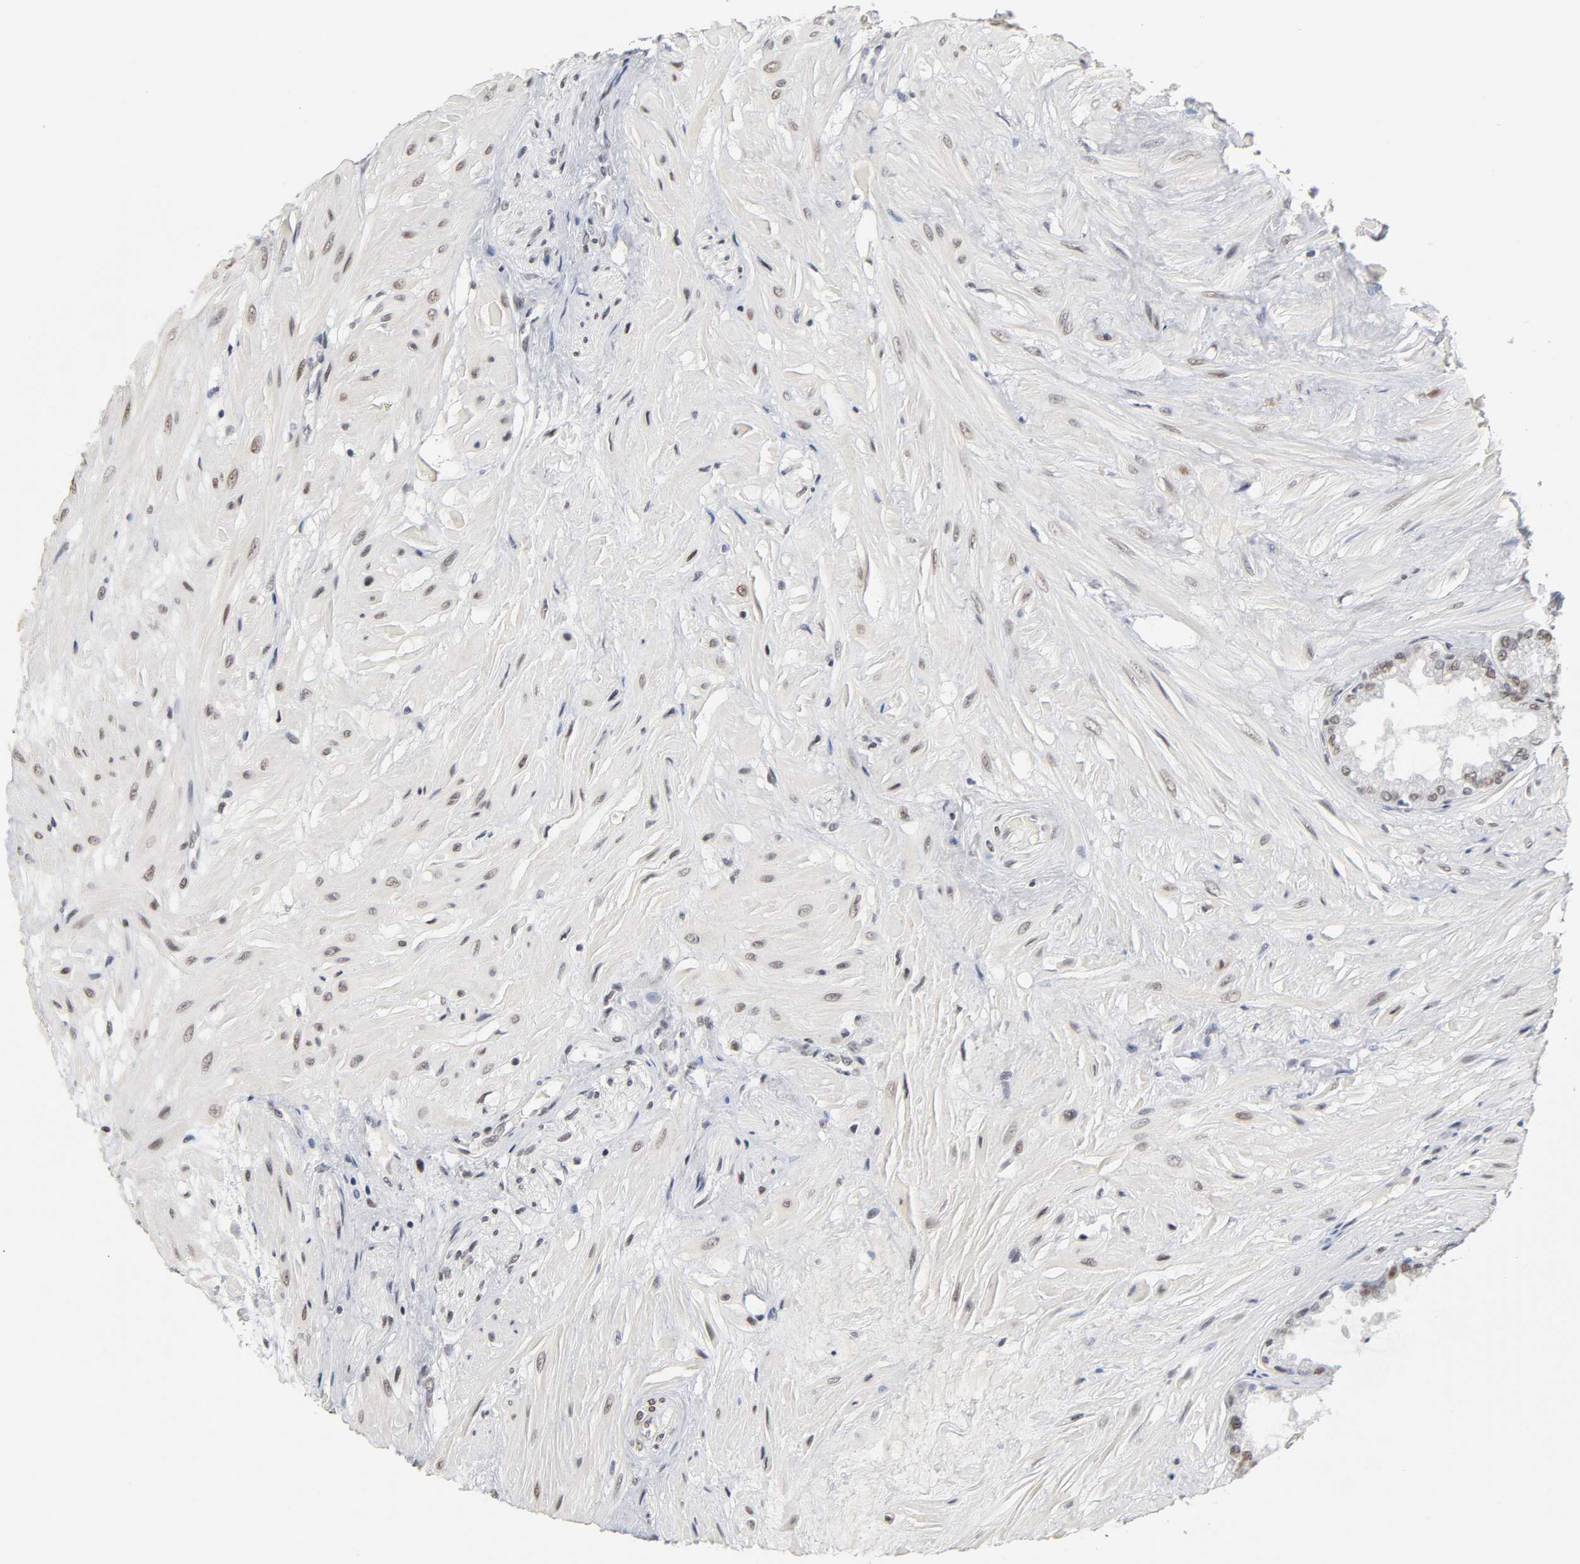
{"staining": {"intensity": "weak", "quantity": ">75%", "location": "nuclear"}, "tissue": "seminal vesicle", "cell_type": "Glandular cells", "image_type": "normal", "snomed": [{"axis": "morphology", "description": "Normal tissue, NOS"}, {"axis": "topography", "description": "Seminal veicle"}], "caption": "Seminal vesicle stained for a protein (brown) reveals weak nuclear positive positivity in about >75% of glandular cells.", "gene": "TRIM33", "patient": {"sex": "male", "age": 46}}